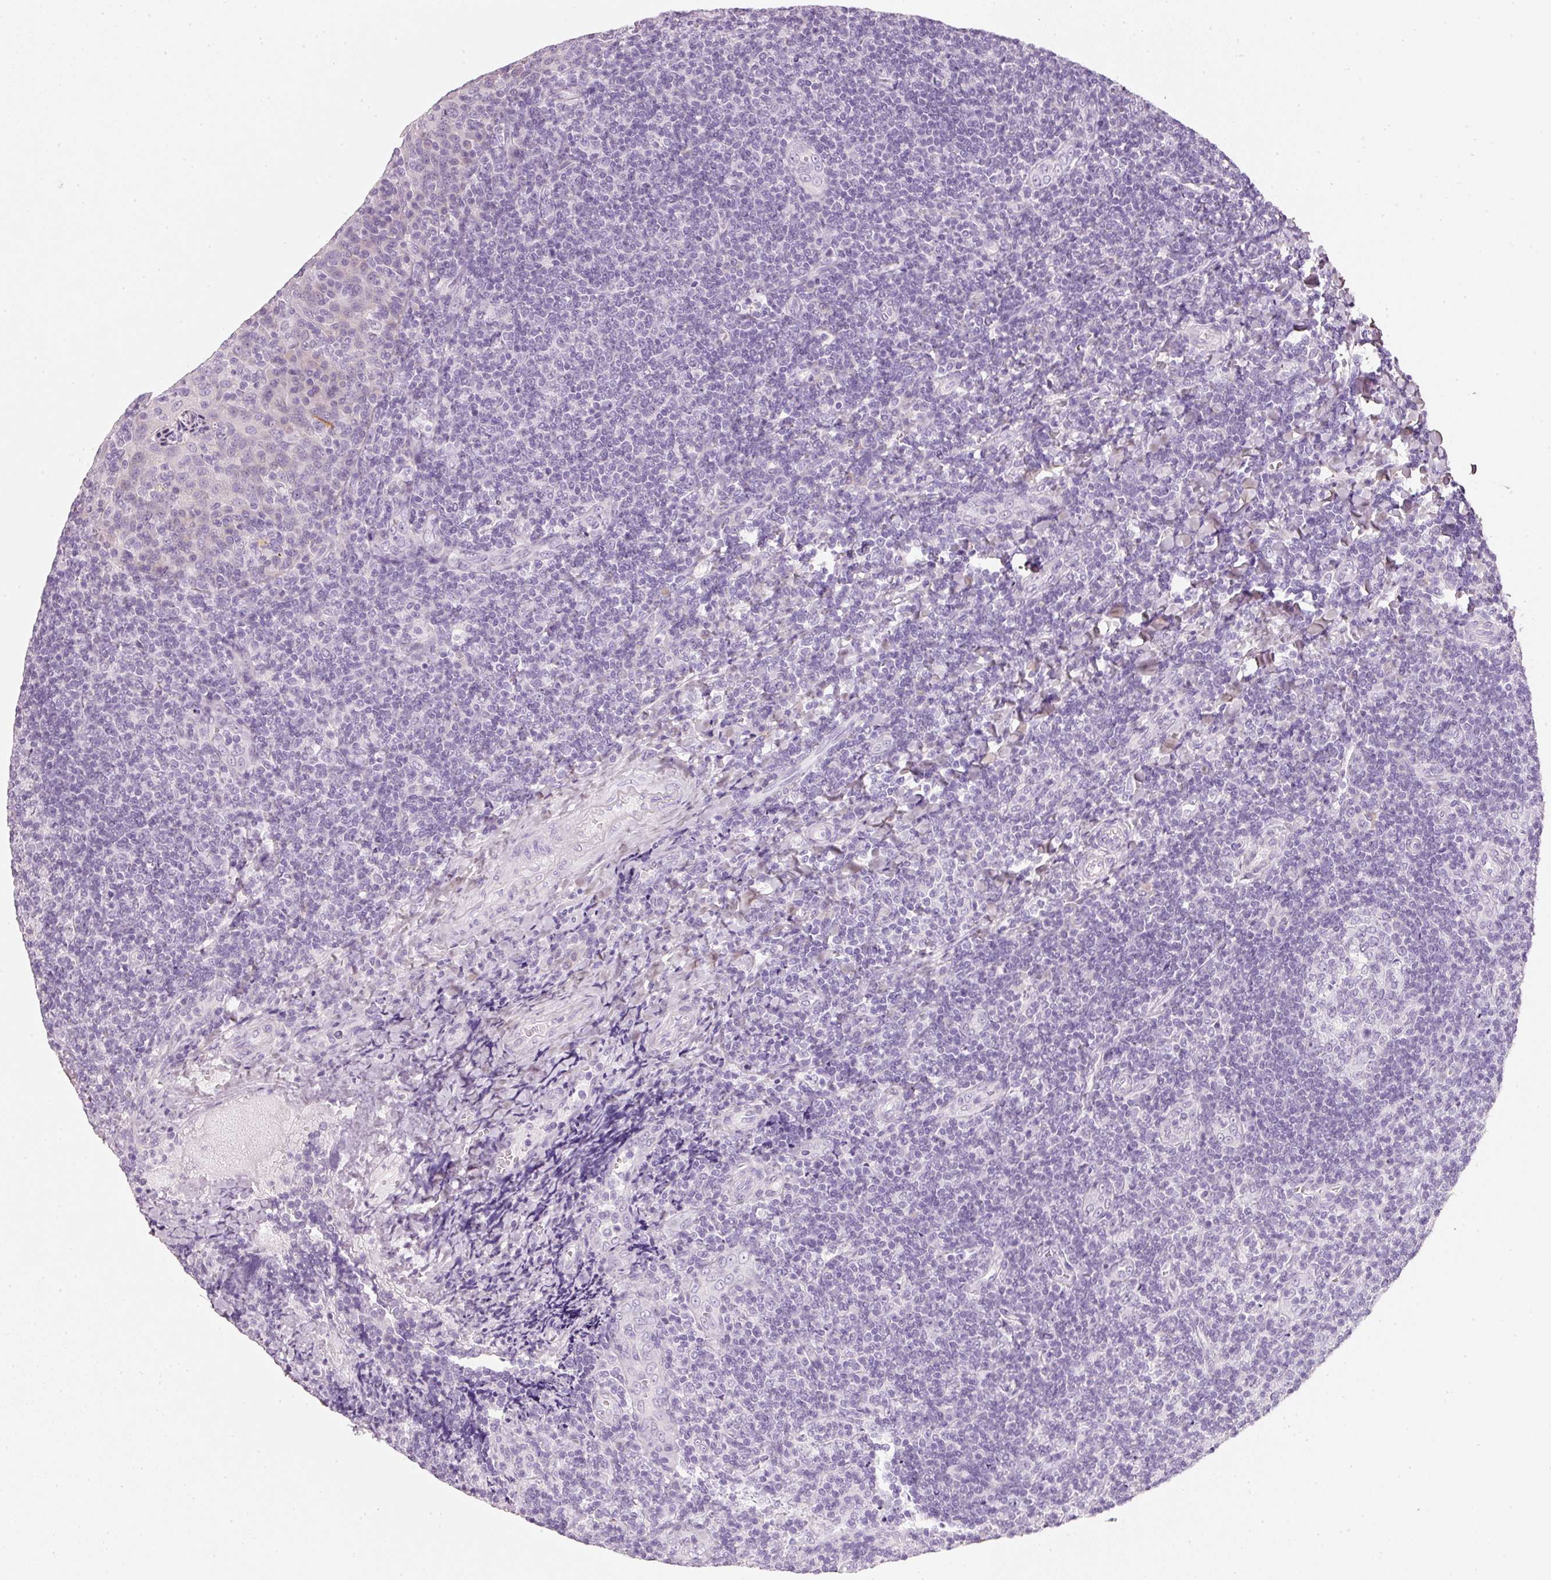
{"staining": {"intensity": "negative", "quantity": "none", "location": "none"}, "tissue": "tonsil", "cell_type": "Germinal center cells", "image_type": "normal", "snomed": [{"axis": "morphology", "description": "Normal tissue, NOS"}, {"axis": "topography", "description": "Tonsil"}], "caption": "This is an immunohistochemistry photomicrograph of normal human tonsil. There is no staining in germinal center cells.", "gene": "PDXDC1", "patient": {"sex": "male", "age": 17}}